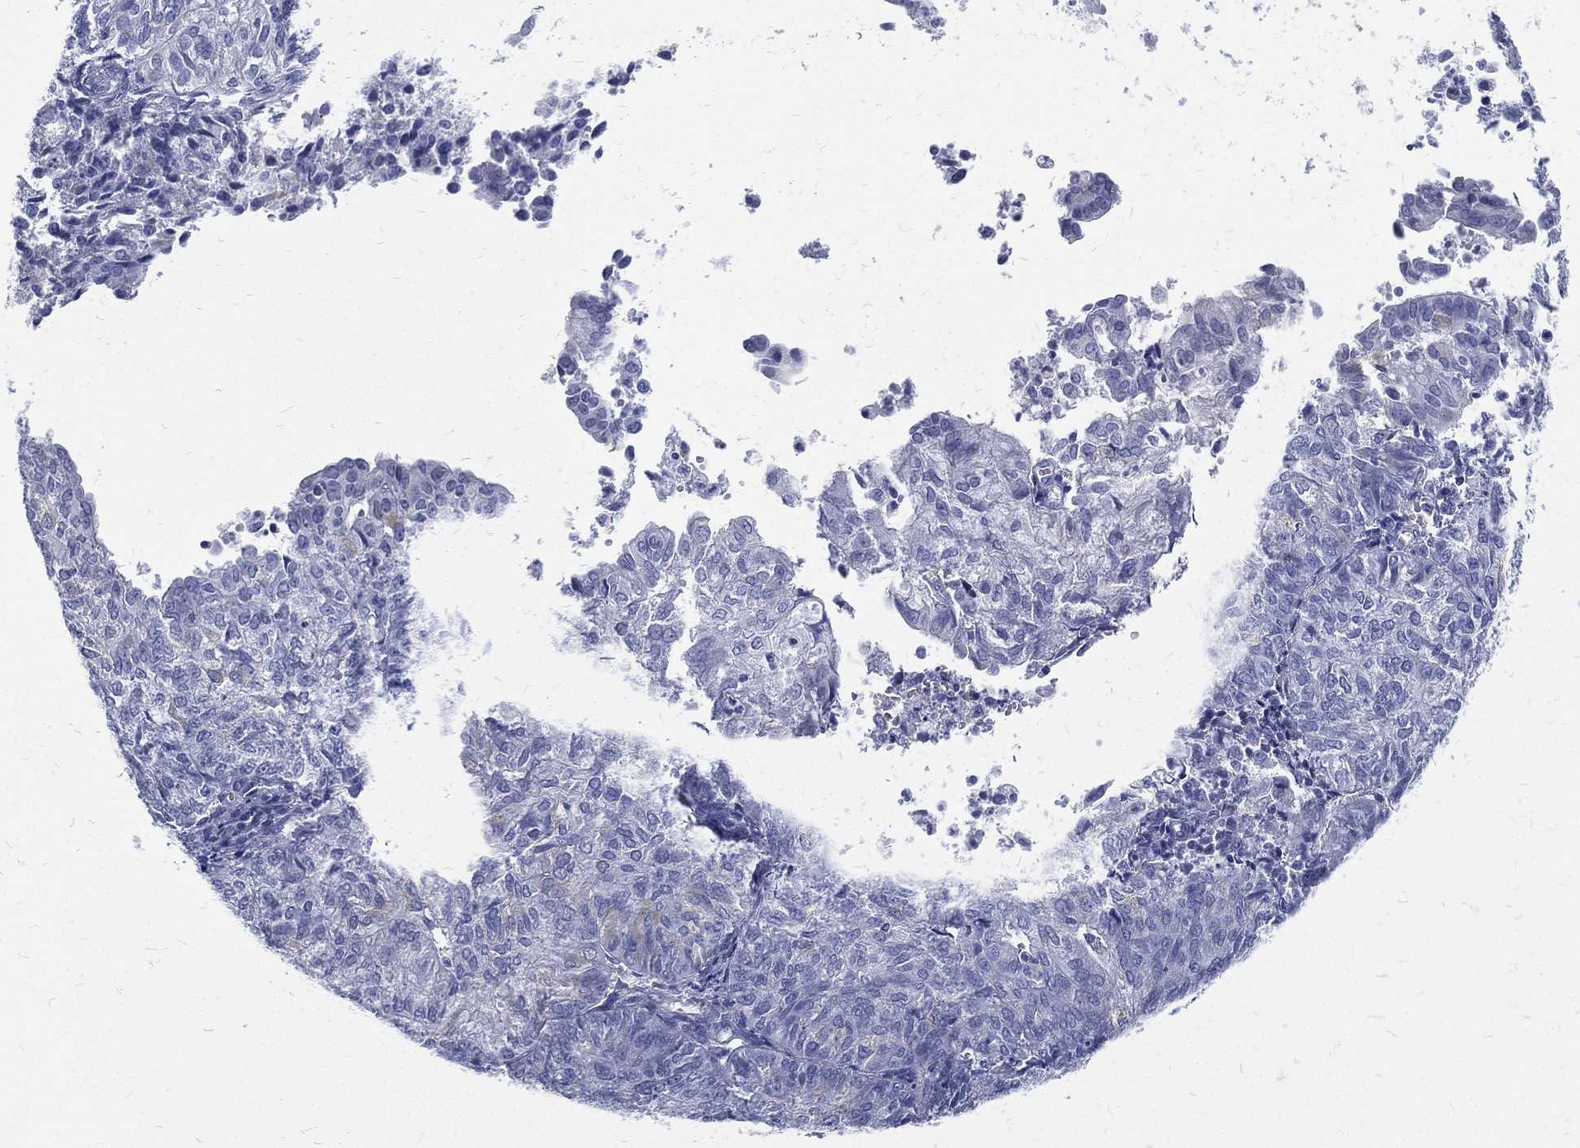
{"staining": {"intensity": "negative", "quantity": "none", "location": "none"}, "tissue": "endometrial cancer", "cell_type": "Tumor cells", "image_type": "cancer", "snomed": [{"axis": "morphology", "description": "Adenocarcinoma, NOS"}, {"axis": "topography", "description": "Endometrium"}], "caption": "Tumor cells show no significant protein staining in endometrial adenocarcinoma.", "gene": "RSPH4A", "patient": {"sex": "female", "age": 82}}